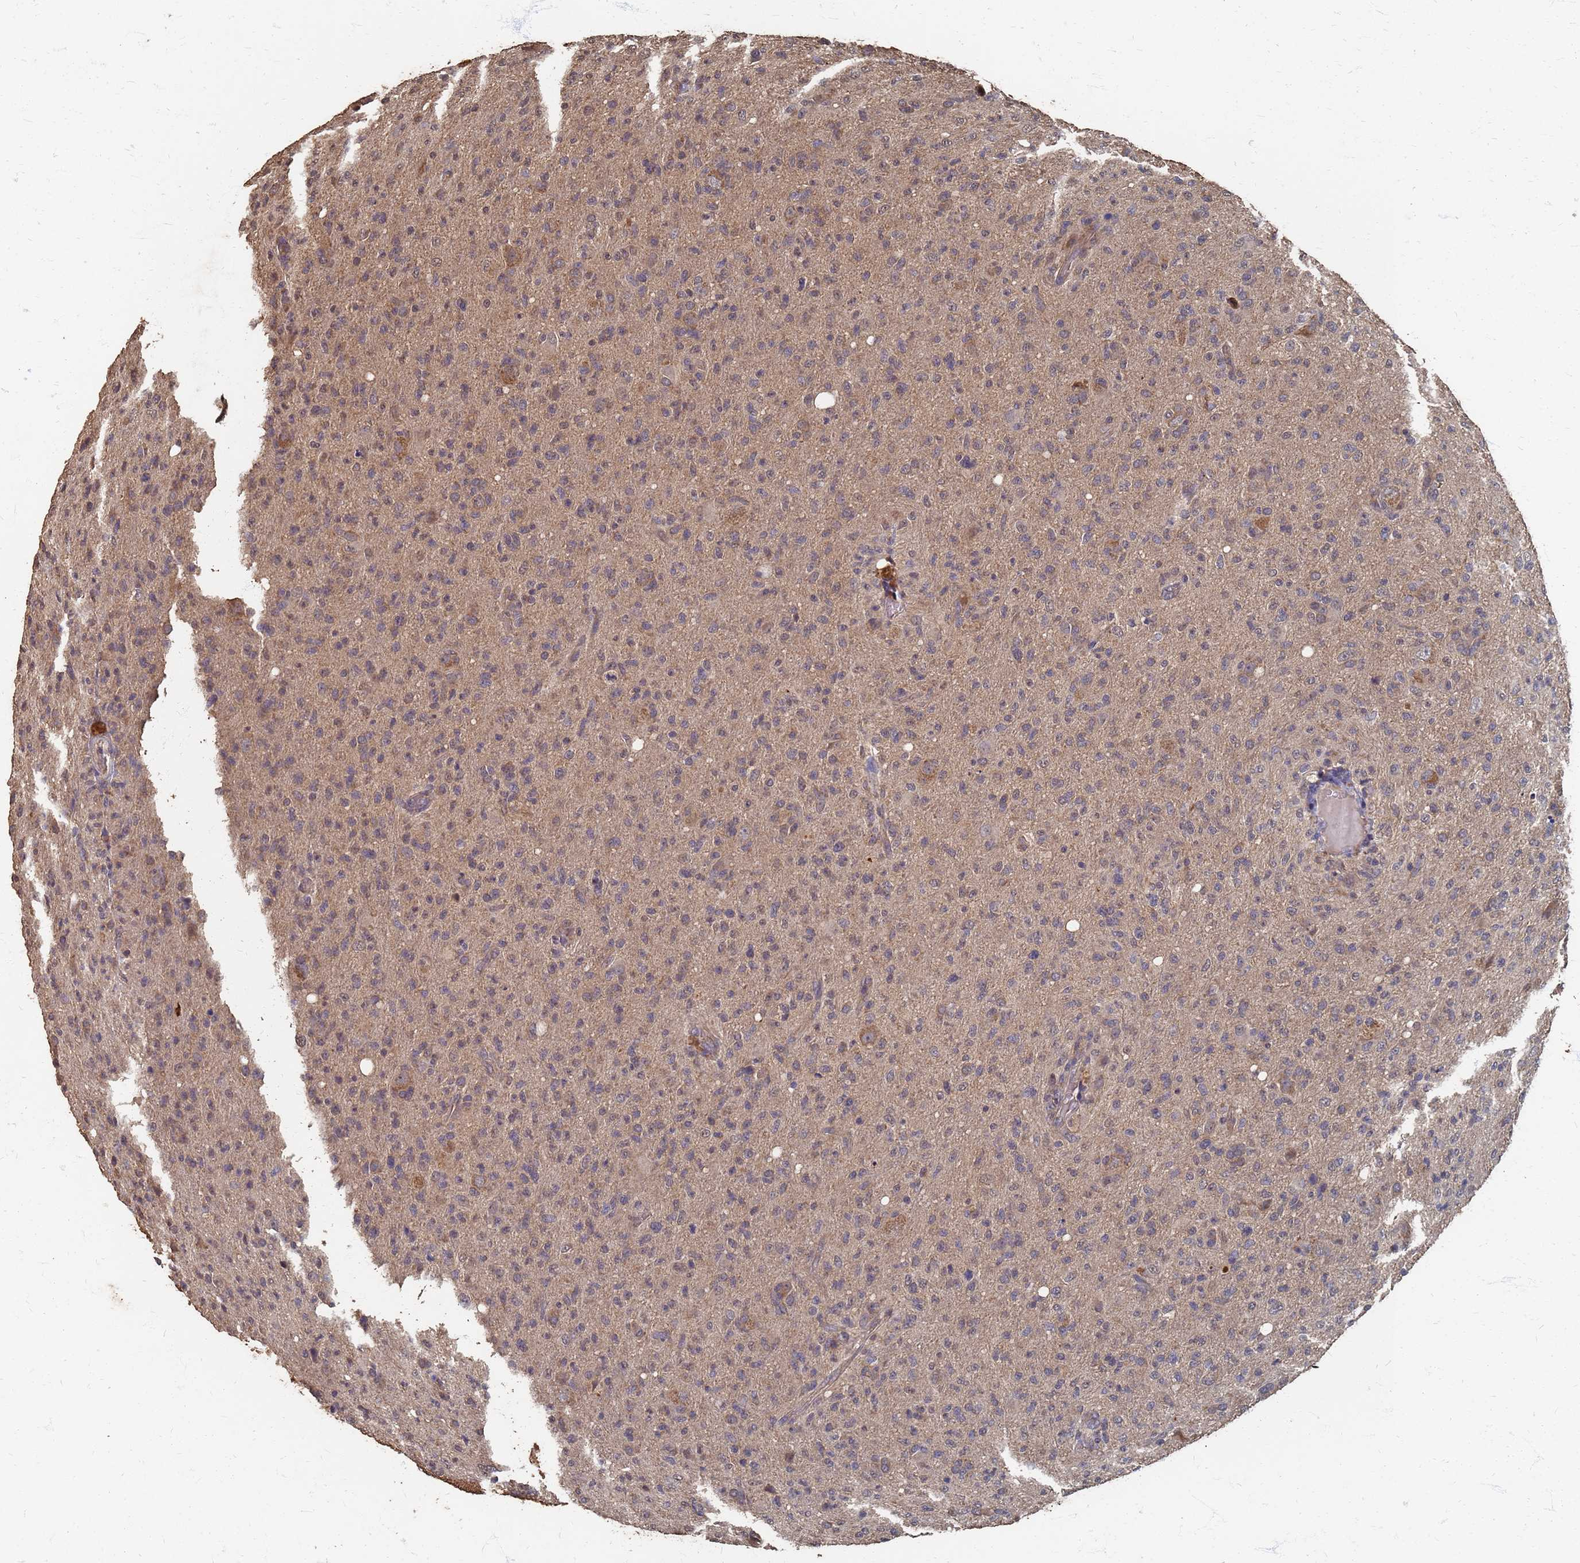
{"staining": {"intensity": "negative", "quantity": "none", "location": "none"}, "tissue": "glioma", "cell_type": "Tumor cells", "image_type": "cancer", "snomed": [{"axis": "morphology", "description": "Glioma, malignant, High grade"}, {"axis": "topography", "description": "Brain"}], "caption": "Protein analysis of malignant high-grade glioma displays no significant staining in tumor cells.", "gene": "DPH5", "patient": {"sex": "female", "age": 57}}